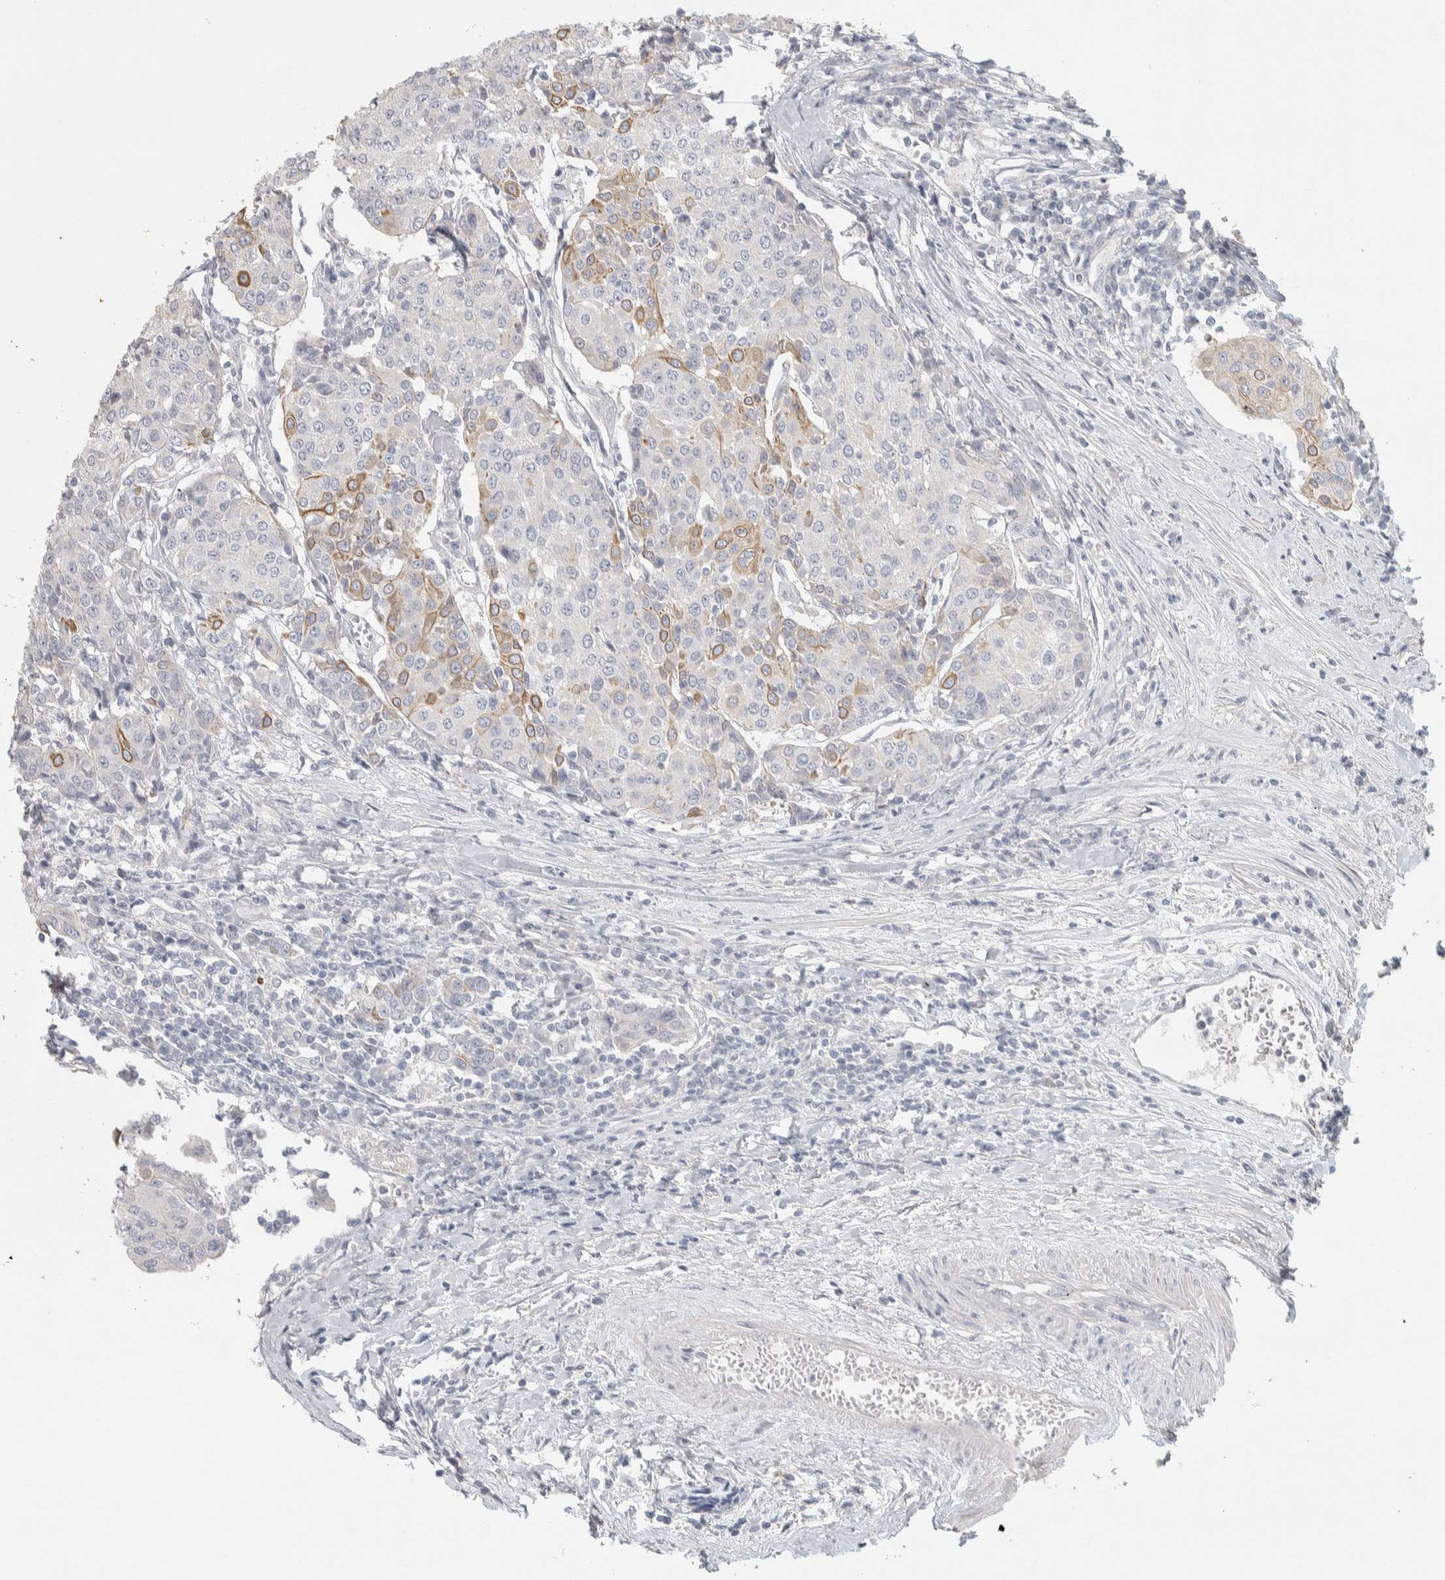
{"staining": {"intensity": "moderate", "quantity": "<25%", "location": "cytoplasmic/membranous"}, "tissue": "urothelial cancer", "cell_type": "Tumor cells", "image_type": "cancer", "snomed": [{"axis": "morphology", "description": "Urothelial carcinoma, High grade"}, {"axis": "topography", "description": "Urinary bladder"}], "caption": "Immunohistochemistry (IHC) of human high-grade urothelial carcinoma demonstrates low levels of moderate cytoplasmic/membranous expression in about <25% of tumor cells. The staining is performed using DAB (3,3'-diaminobenzidine) brown chromogen to label protein expression. The nuclei are counter-stained blue using hematoxylin.", "gene": "DCXR", "patient": {"sex": "female", "age": 85}}